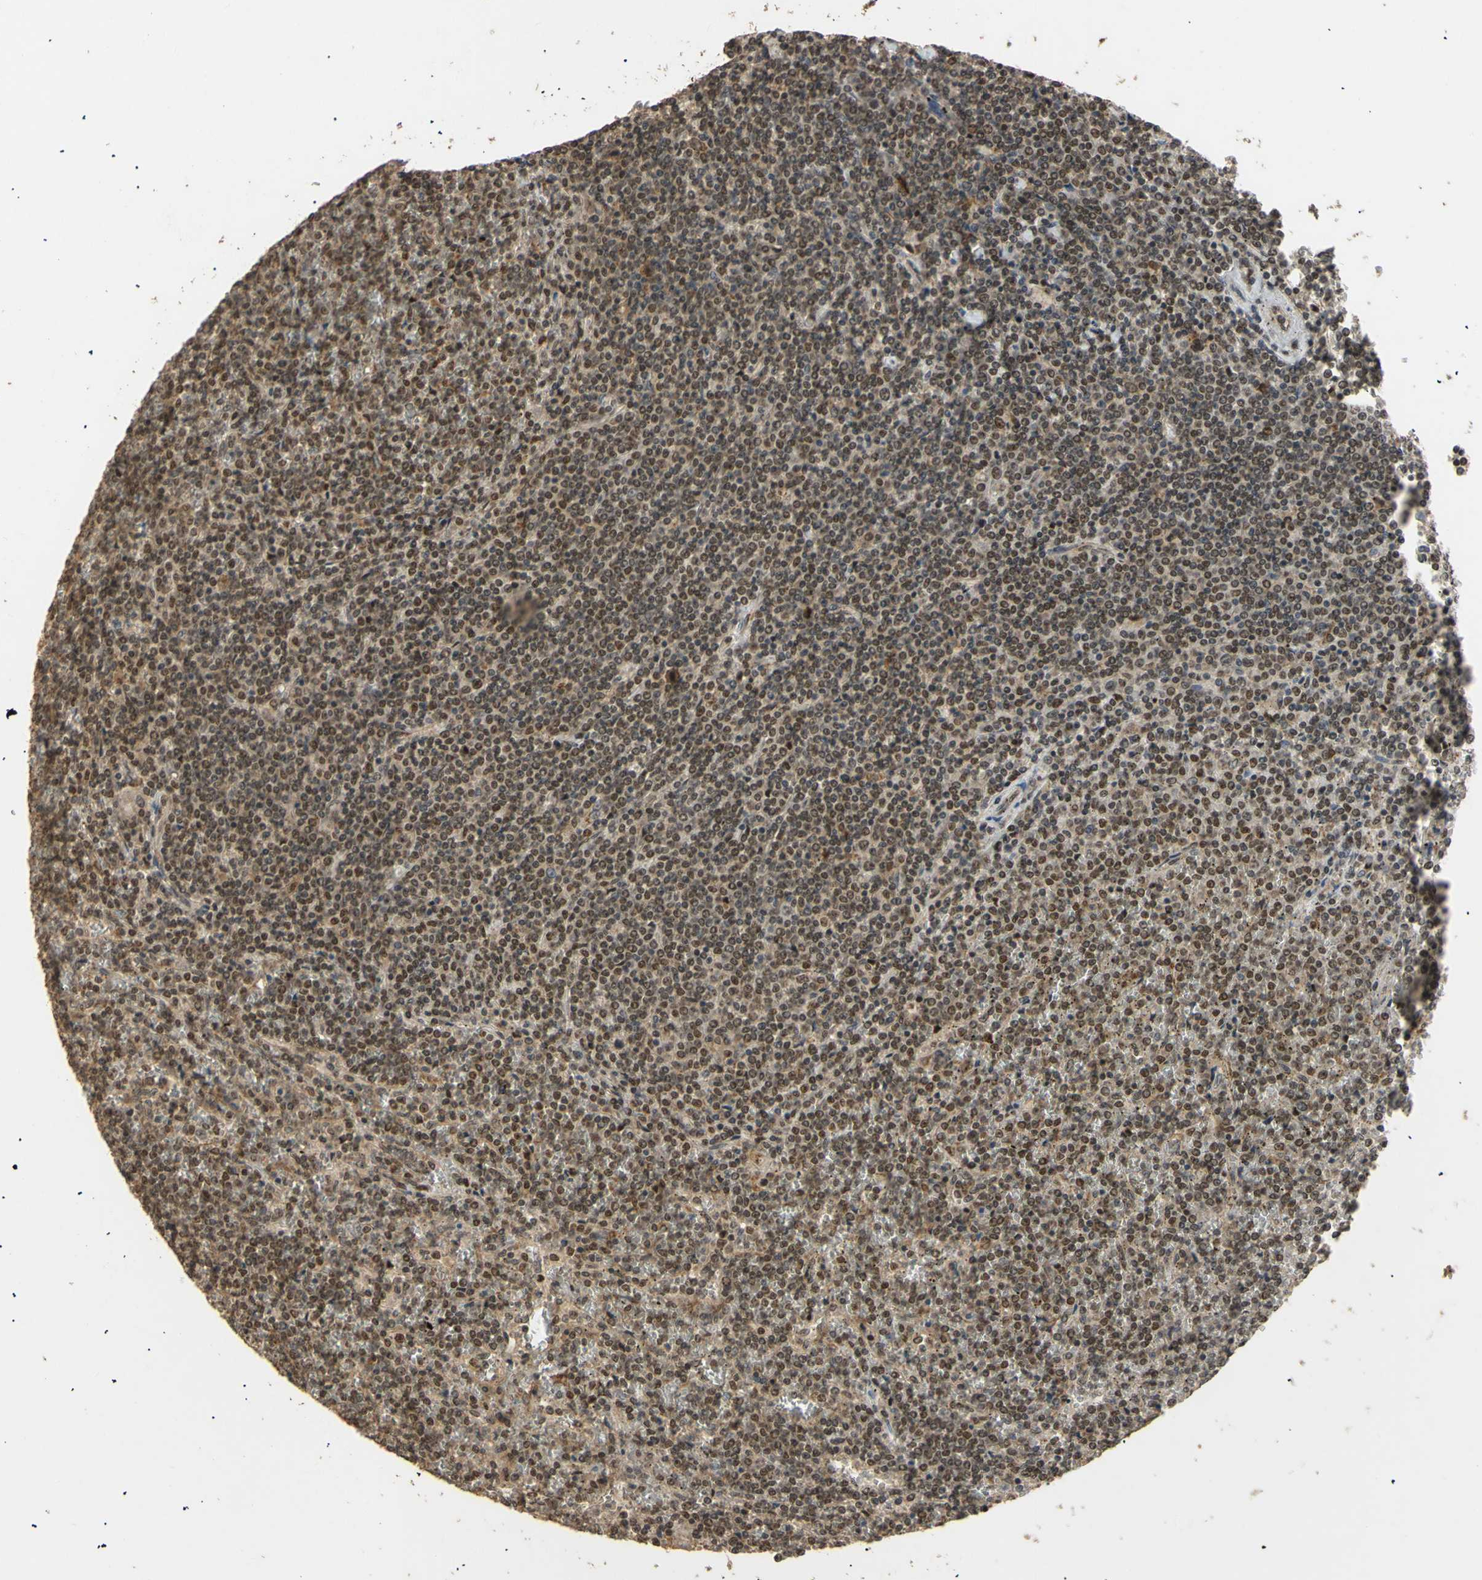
{"staining": {"intensity": "weak", "quantity": ">75%", "location": "nuclear"}, "tissue": "lymphoma", "cell_type": "Tumor cells", "image_type": "cancer", "snomed": [{"axis": "morphology", "description": "Malignant lymphoma, non-Hodgkin's type, Low grade"}, {"axis": "topography", "description": "Spleen"}], "caption": "Protein analysis of low-grade malignant lymphoma, non-Hodgkin's type tissue reveals weak nuclear positivity in approximately >75% of tumor cells.", "gene": "GTF2E2", "patient": {"sex": "female", "age": 19}}